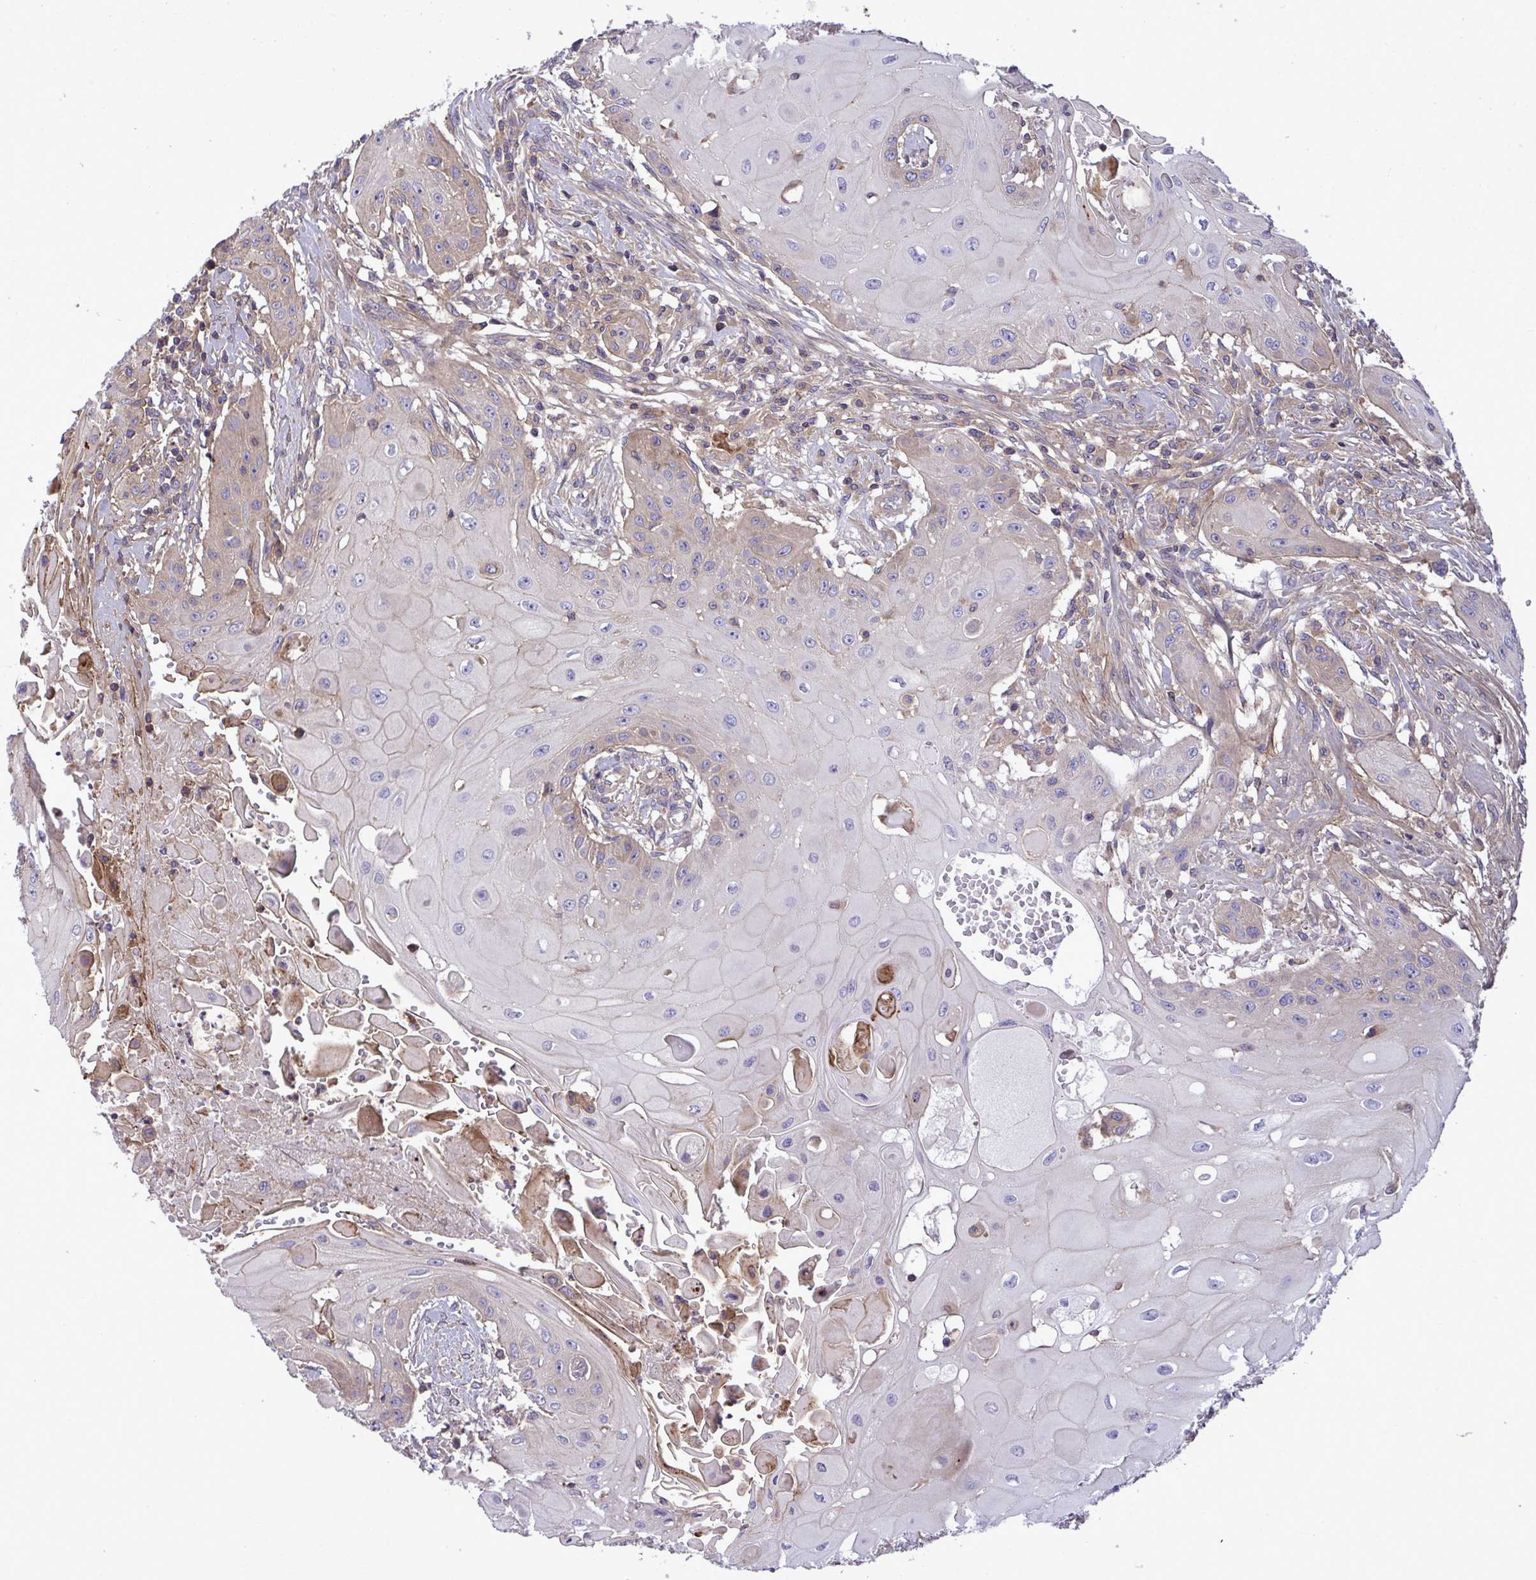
{"staining": {"intensity": "negative", "quantity": "none", "location": "none"}, "tissue": "head and neck cancer", "cell_type": "Tumor cells", "image_type": "cancer", "snomed": [{"axis": "morphology", "description": "Squamous cell carcinoma, NOS"}, {"axis": "topography", "description": "Oral tissue"}, {"axis": "topography", "description": "Head-Neck"}, {"axis": "topography", "description": "Neck, NOS"}], "caption": "Immunohistochemical staining of human head and neck cancer demonstrates no significant staining in tumor cells.", "gene": "GRB14", "patient": {"sex": "female", "age": 55}}